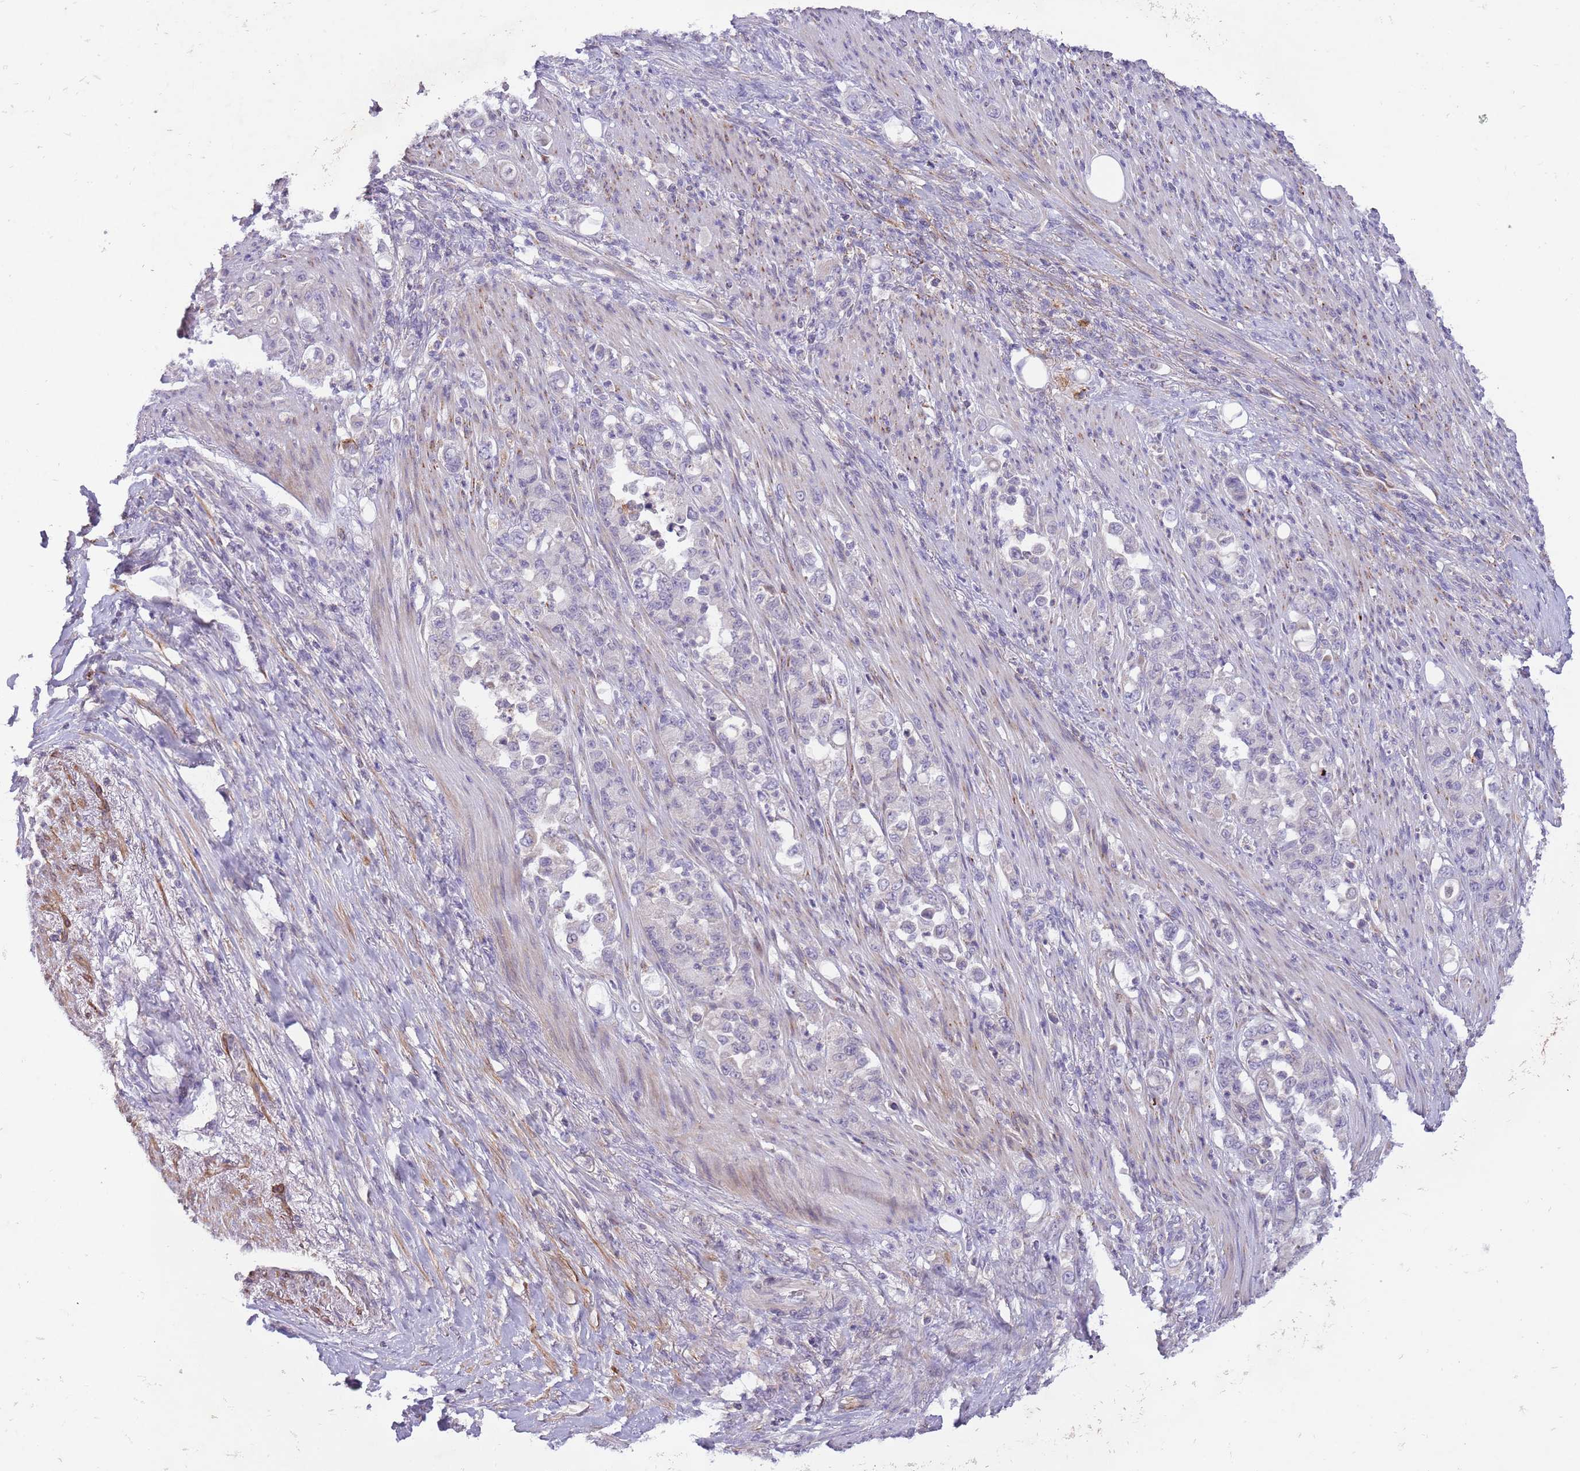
{"staining": {"intensity": "negative", "quantity": "none", "location": "none"}, "tissue": "stomach cancer", "cell_type": "Tumor cells", "image_type": "cancer", "snomed": [{"axis": "morphology", "description": "Normal tissue, NOS"}, {"axis": "morphology", "description": "Adenocarcinoma, NOS"}, {"axis": "topography", "description": "Stomach"}], "caption": "A micrograph of human stomach adenocarcinoma is negative for staining in tumor cells.", "gene": "ZNF658", "patient": {"sex": "female", "age": 79}}